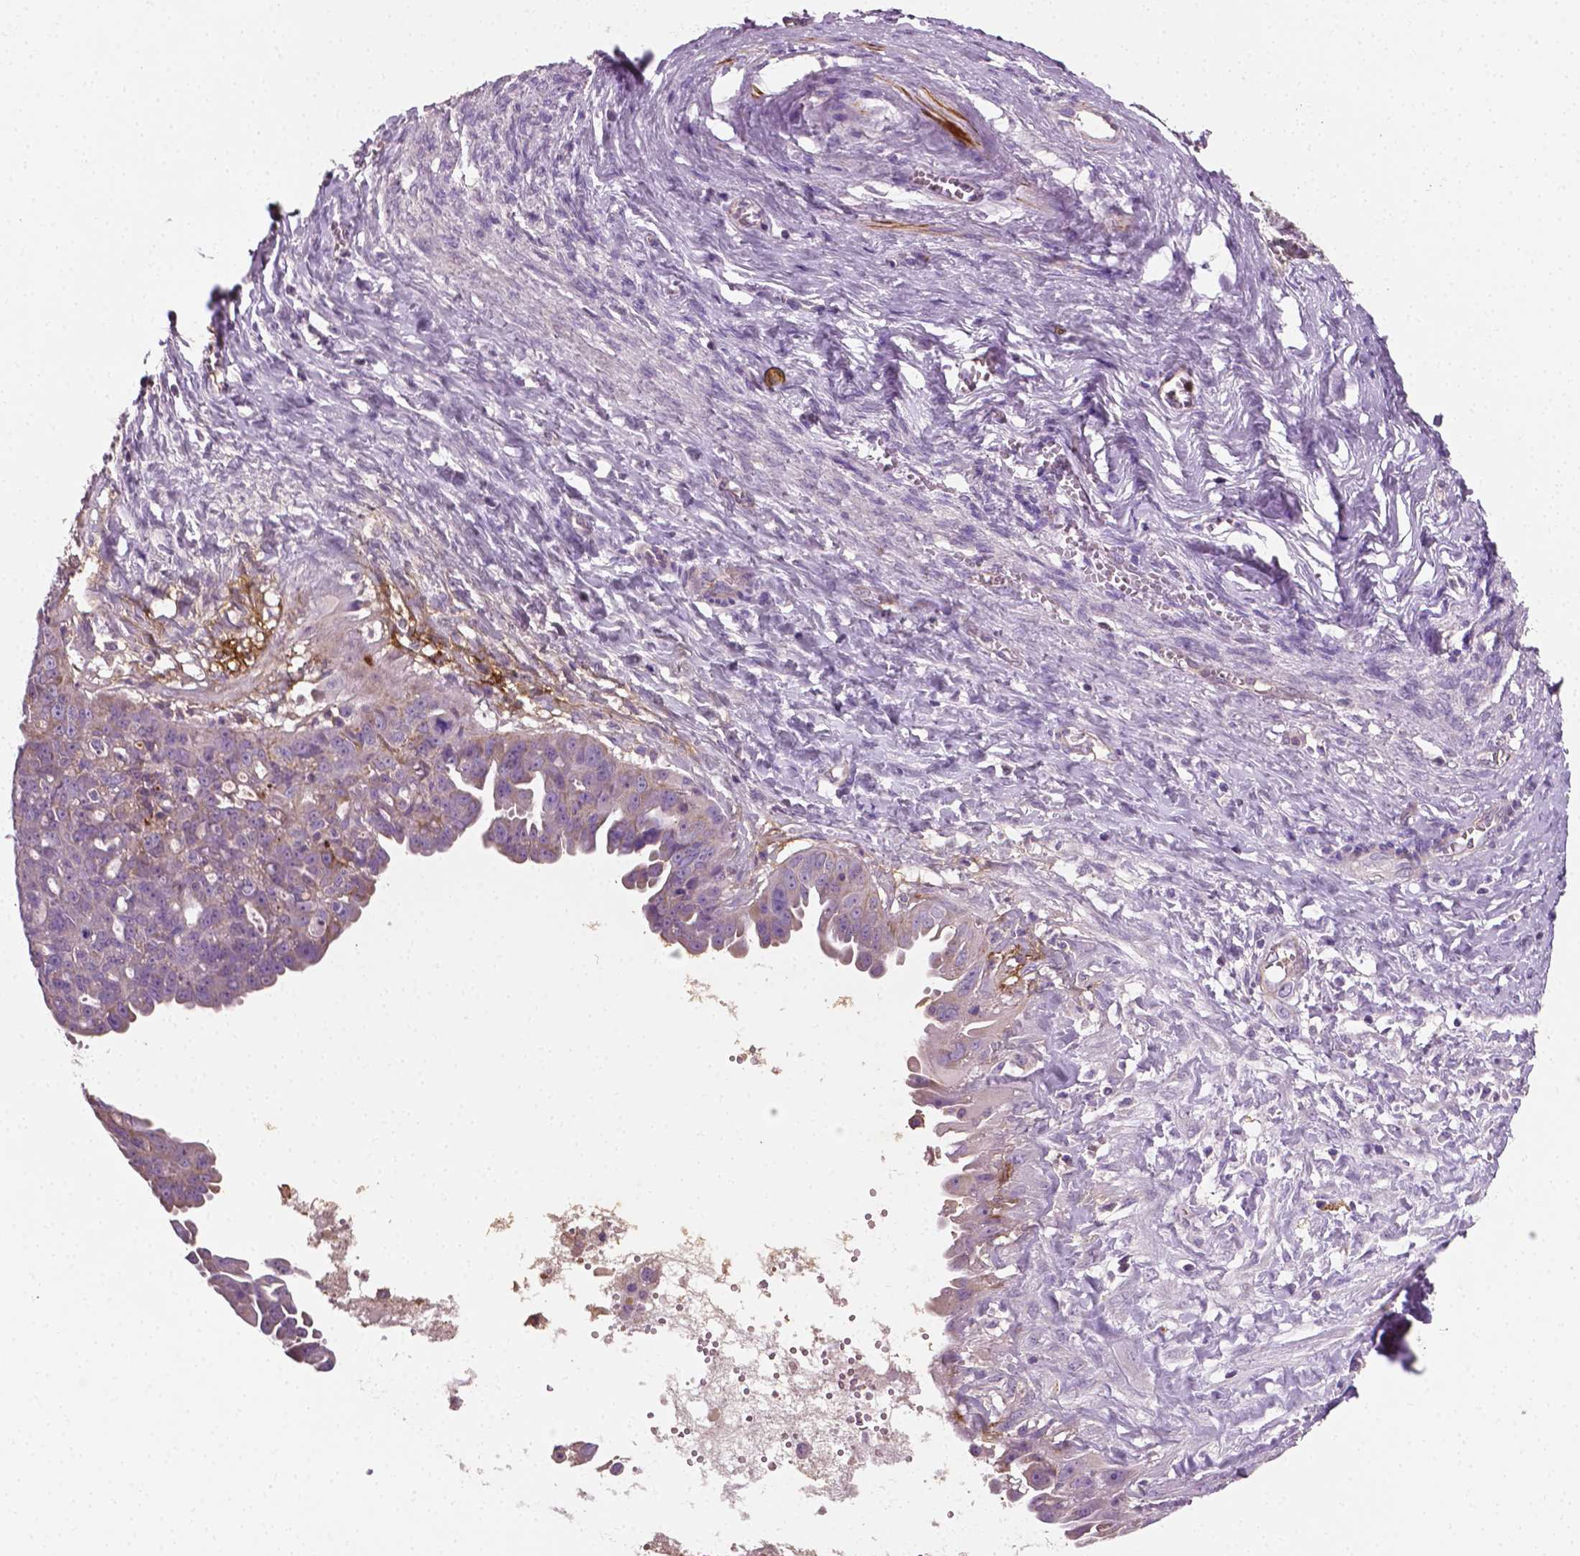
{"staining": {"intensity": "negative", "quantity": "none", "location": "none"}, "tissue": "ovarian cancer", "cell_type": "Tumor cells", "image_type": "cancer", "snomed": [{"axis": "morphology", "description": "Carcinoma, endometroid"}, {"axis": "topography", "description": "Ovary"}], "caption": "IHC photomicrograph of neoplastic tissue: ovarian cancer stained with DAB shows no significant protein positivity in tumor cells. (Stains: DAB (3,3'-diaminobenzidine) IHC with hematoxylin counter stain, Microscopy: brightfield microscopy at high magnification).", "gene": "PTX3", "patient": {"sex": "female", "age": 70}}